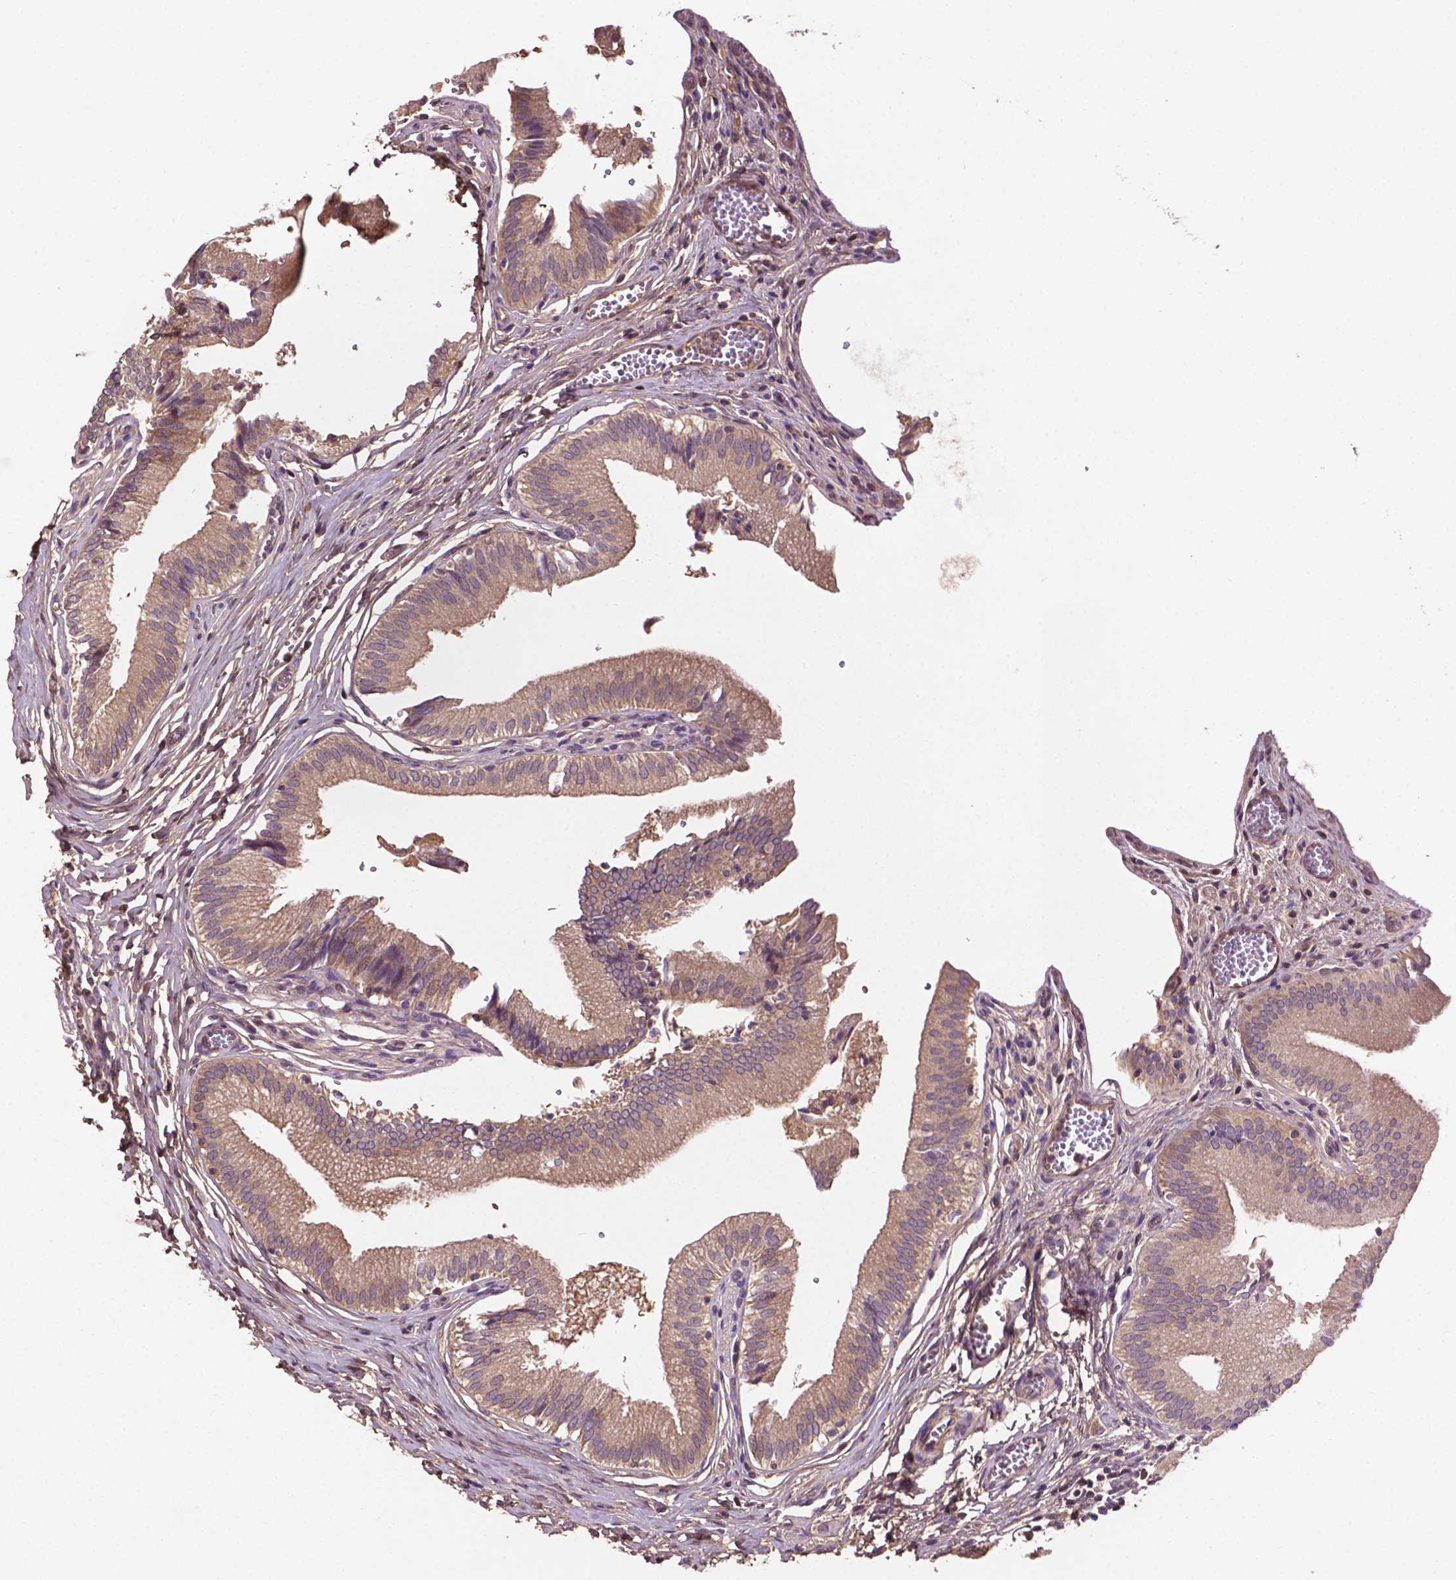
{"staining": {"intensity": "moderate", "quantity": ">75%", "location": "cytoplasmic/membranous"}, "tissue": "gallbladder", "cell_type": "Glandular cells", "image_type": "normal", "snomed": [{"axis": "morphology", "description": "Normal tissue, NOS"}, {"axis": "topography", "description": "Gallbladder"}, {"axis": "topography", "description": "Peripheral nerve tissue"}], "caption": "Approximately >75% of glandular cells in benign gallbladder demonstrate moderate cytoplasmic/membranous protein positivity as visualized by brown immunohistochemical staining.", "gene": "GJA9", "patient": {"sex": "male", "age": 17}}